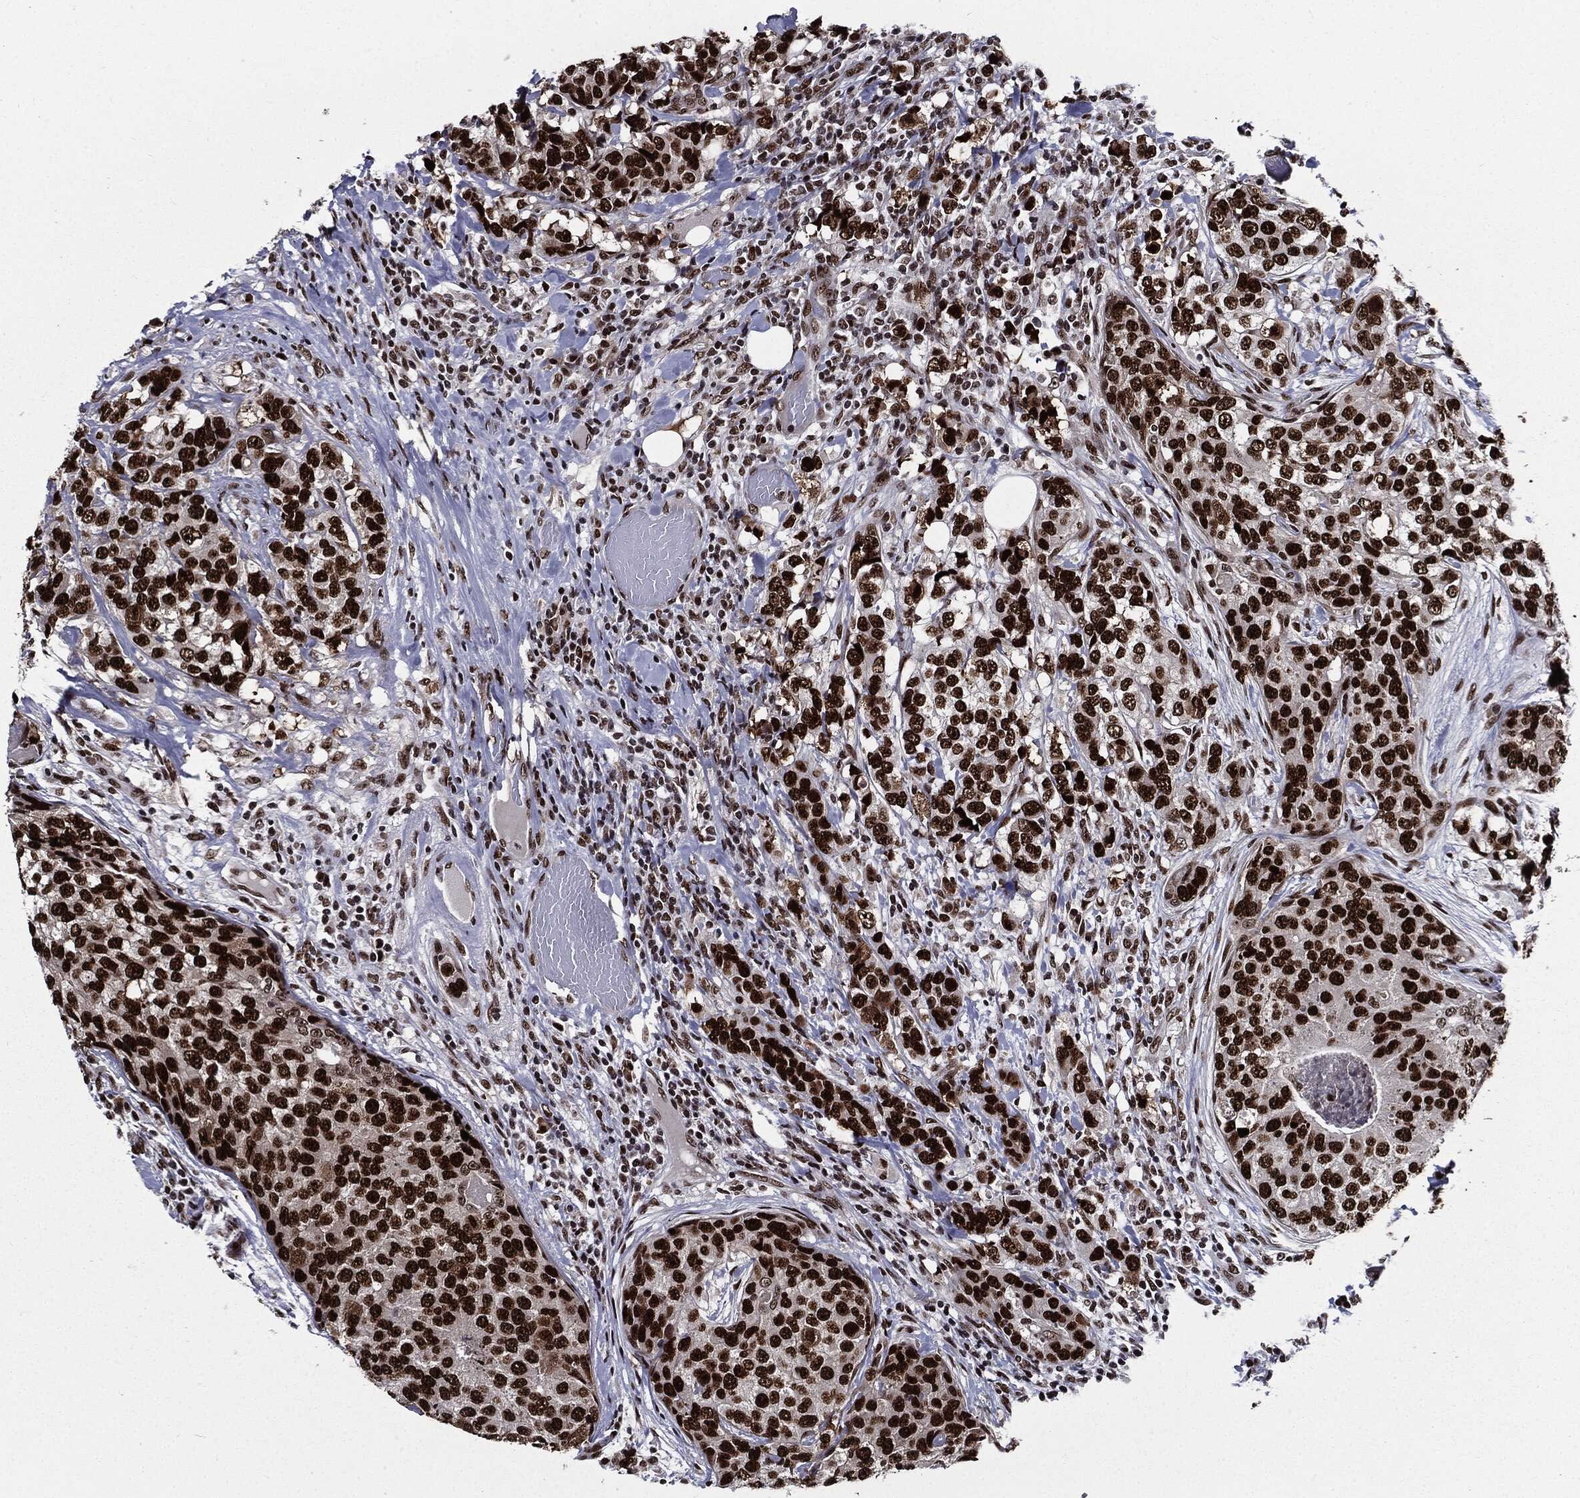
{"staining": {"intensity": "strong", "quantity": ">75%", "location": "nuclear"}, "tissue": "breast cancer", "cell_type": "Tumor cells", "image_type": "cancer", "snomed": [{"axis": "morphology", "description": "Lobular carcinoma"}, {"axis": "topography", "description": "Breast"}], "caption": "IHC photomicrograph of neoplastic tissue: lobular carcinoma (breast) stained using IHC shows high levels of strong protein expression localized specifically in the nuclear of tumor cells, appearing as a nuclear brown color.", "gene": "ZFP91", "patient": {"sex": "female", "age": 59}}